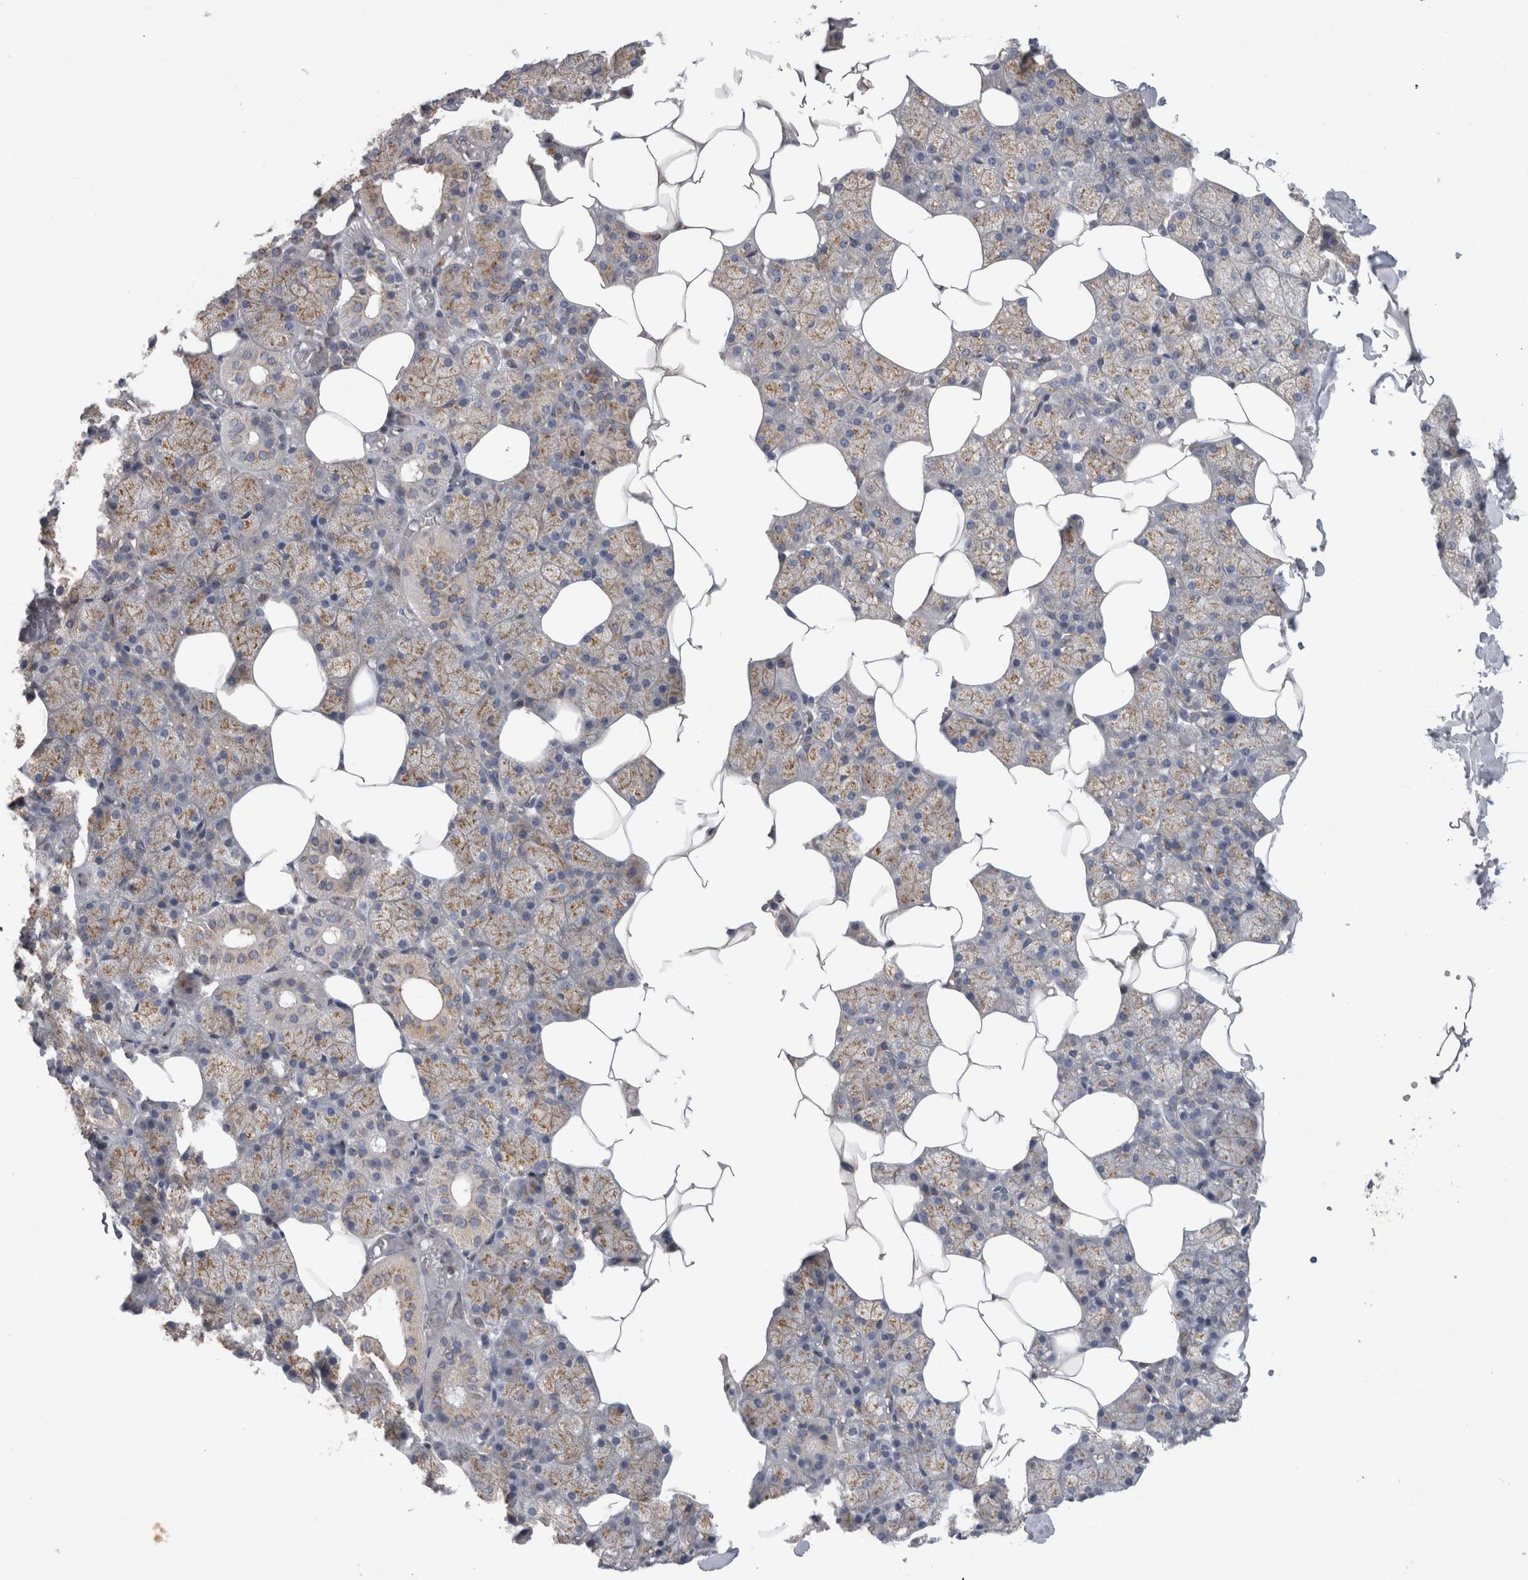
{"staining": {"intensity": "weak", "quantity": ">75%", "location": "cytoplasmic/membranous"}, "tissue": "salivary gland", "cell_type": "Glandular cells", "image_type": "normal", "snomed": [{"axis": "morphology", "description": "Normal tissue, NOS"}, {"axis": "topography", "description": "Salivary gland"}], "caption": "DAB immunohistochemical staining of unremarkable human salivary gland exhibits weak cytoplasmic/membranous protein positivity in about >75% of glandular cells. Ihc stains the protein in brown and the nuclei are stained blue.", "gene": "ATXN3L", "patient": {"sex": "male", "age": 62}}